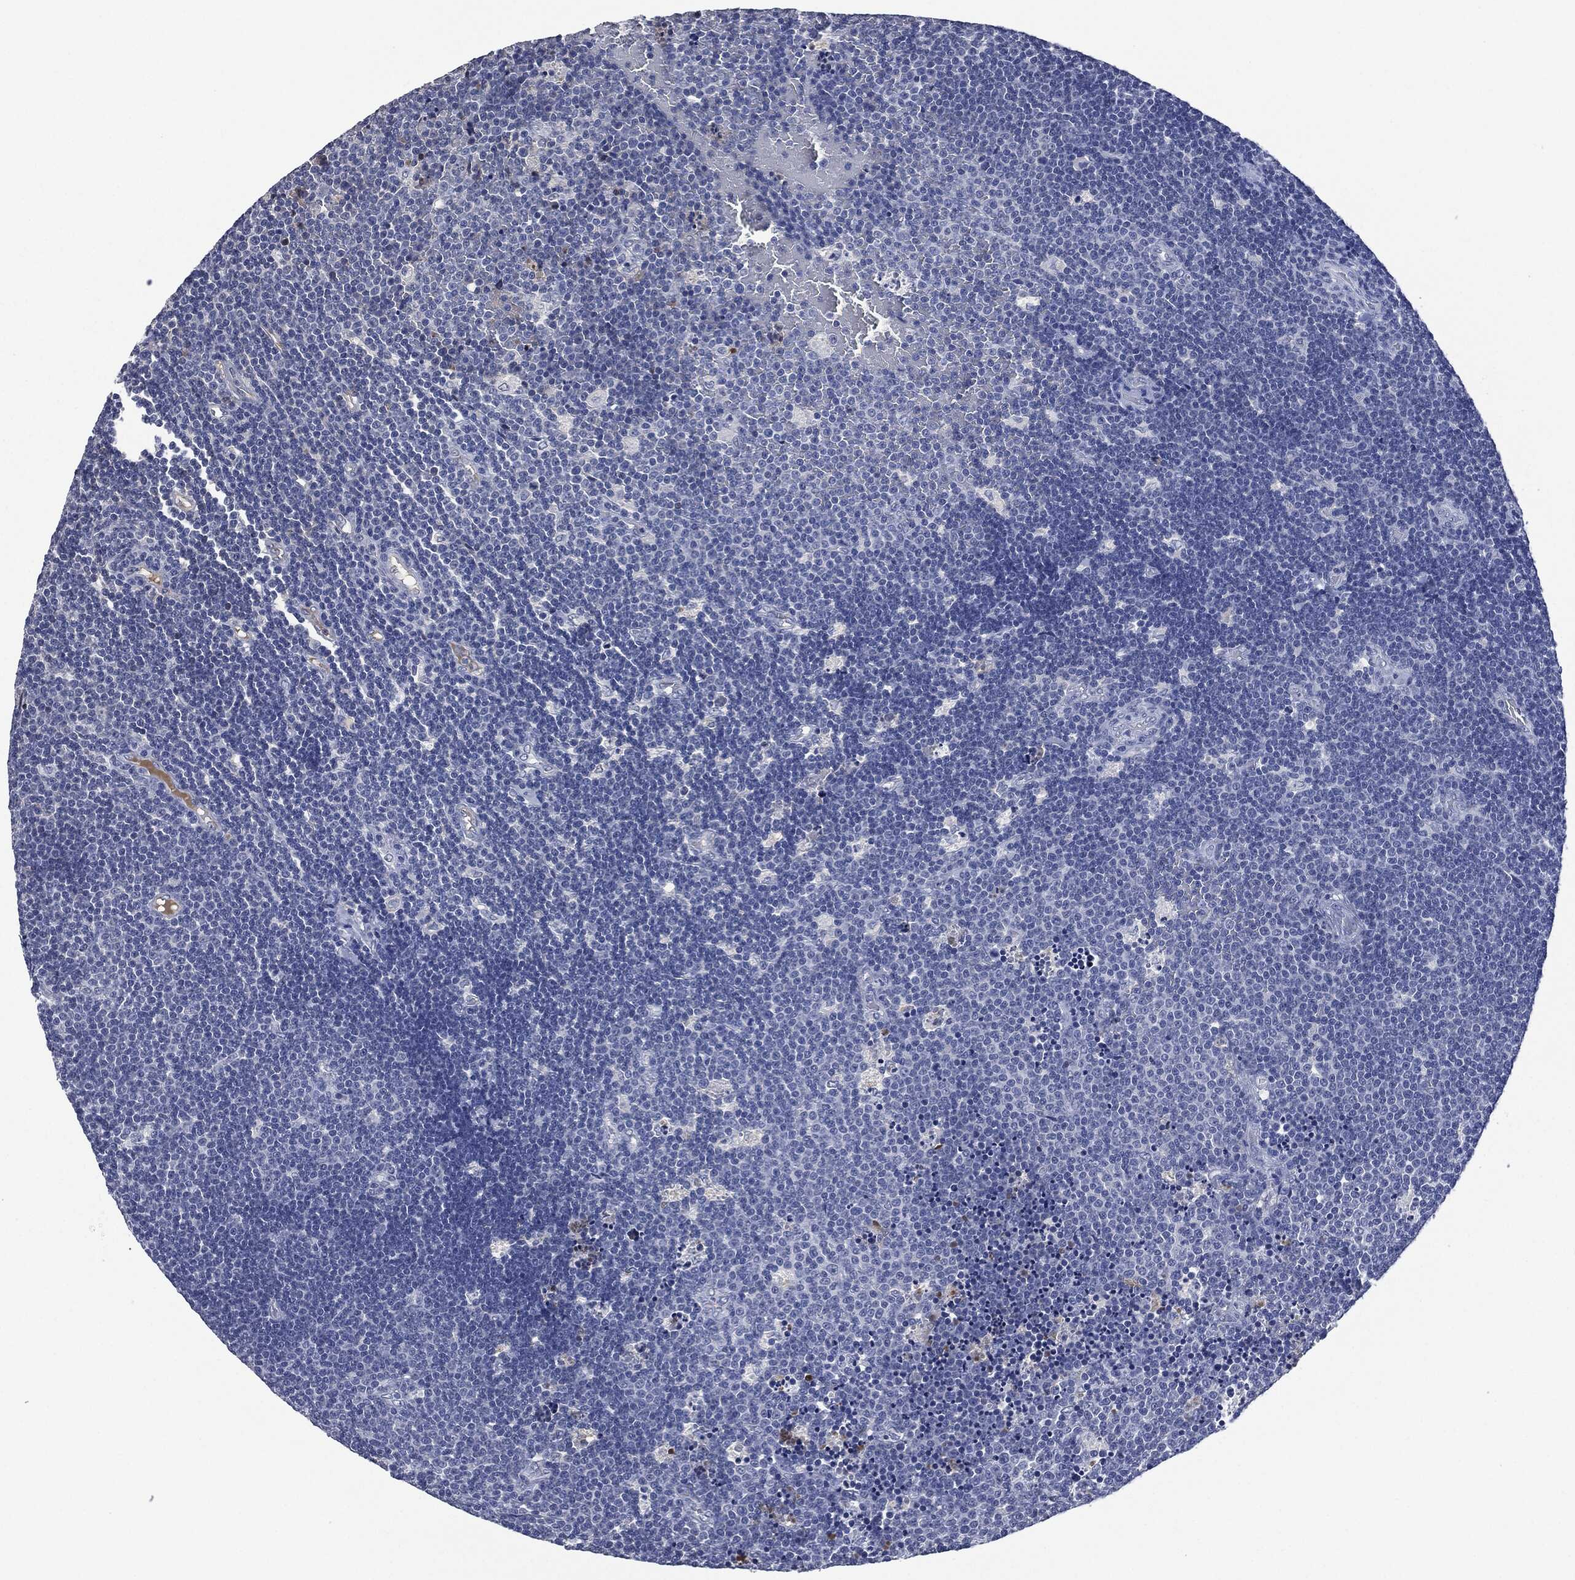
{"staining": {"intensity": "negative", "quantity": "none", "location": "none"}, "tissue": "lymphoma", "cell_type": "Tumor cells", "image_type": "cancer", "snomed": [{"axis": "morphology", "description": "Malignant lymphoma, non-Hodgkin's type, Low grade"}, {"axis": "topography", "description": "Brain"}], "caption": "Immunohistochemistry photomicrograph of human lymphoma stained for a protein (brown), which shows no staining in tumor cells.", "gene": "SIGLEC7", "patient": {"sex": "female", "age": 66}}